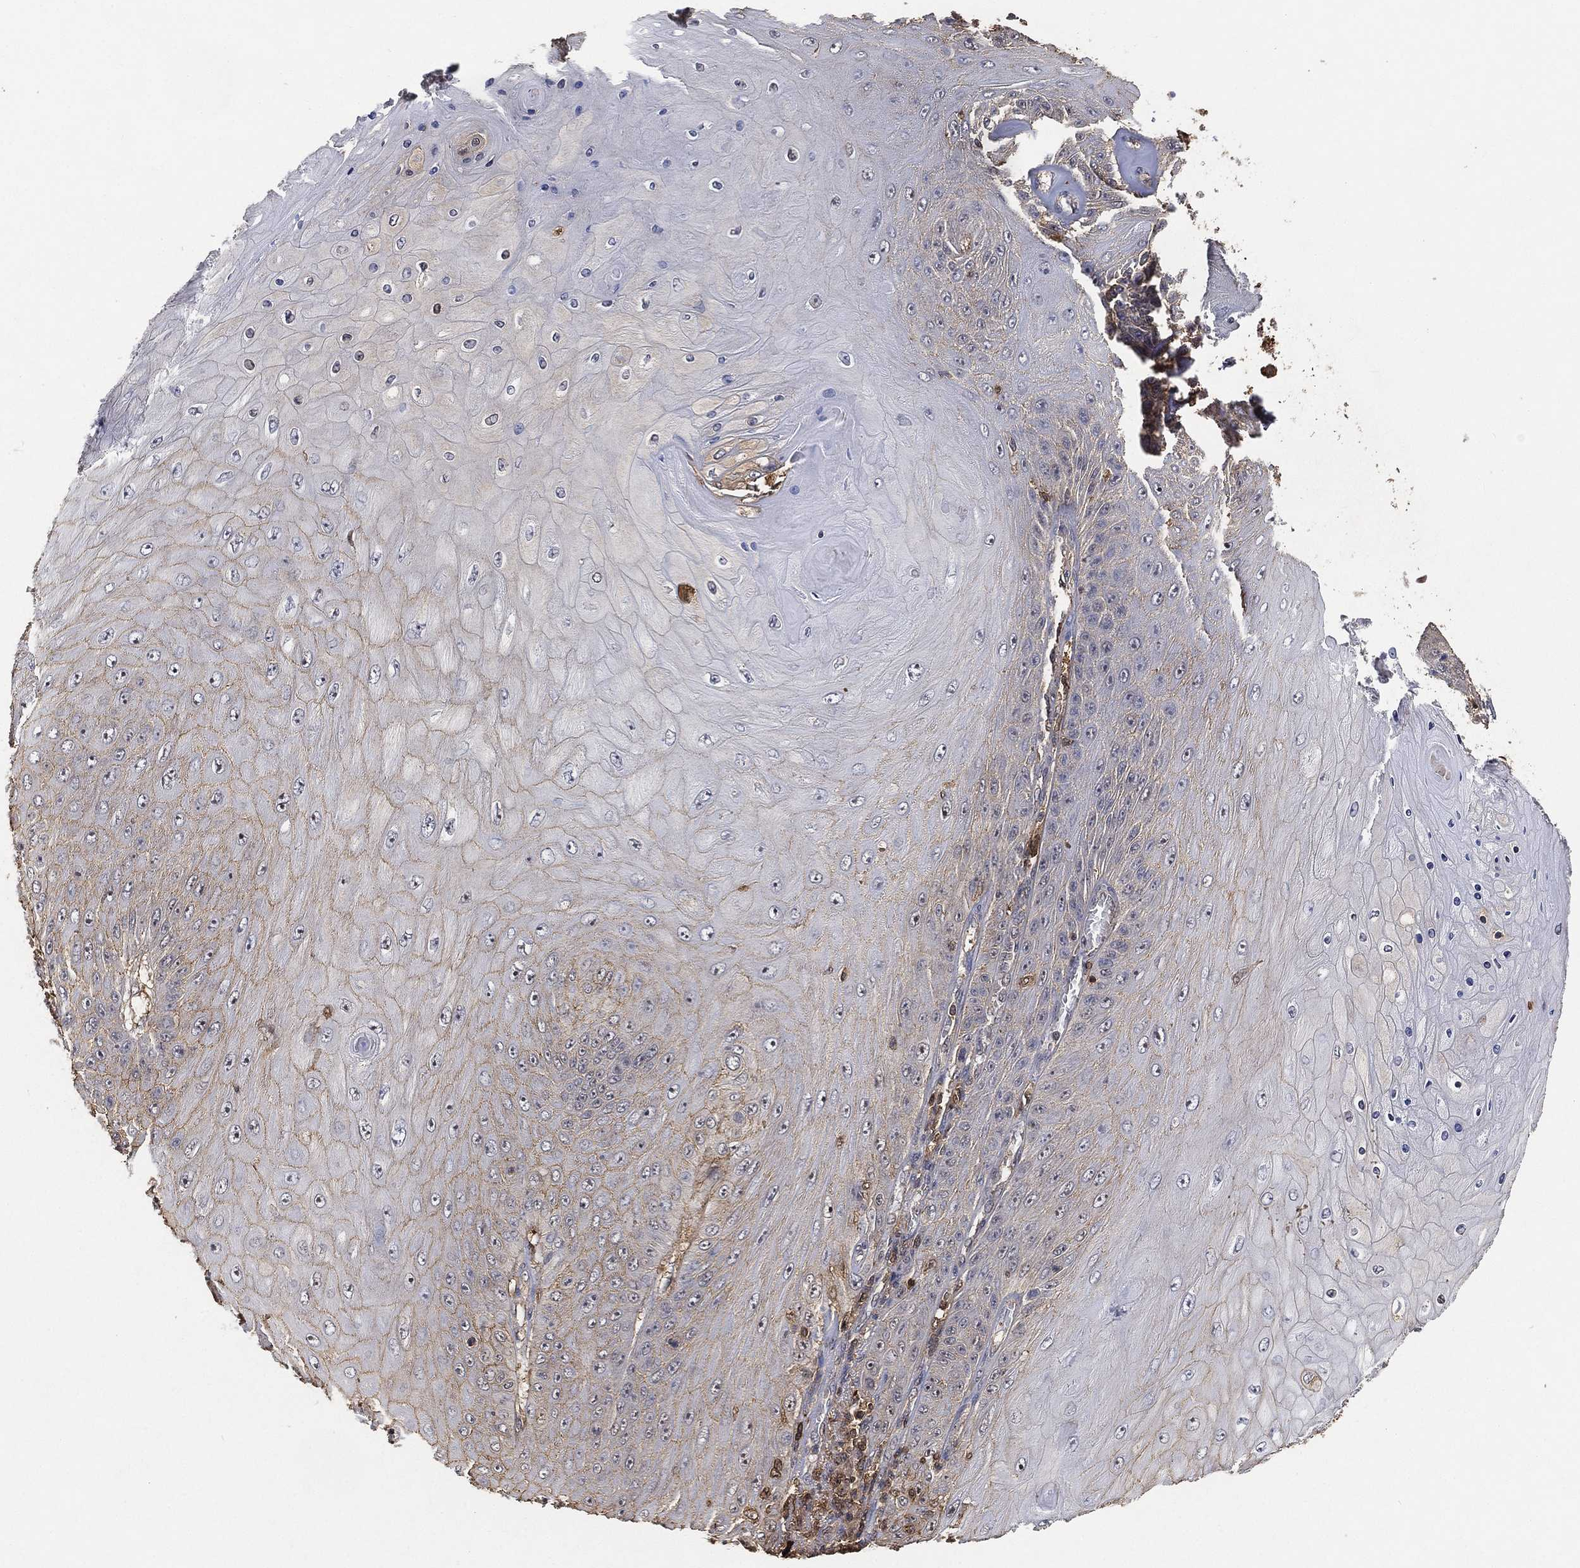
{"staining": {"intensity": "negative", "quantity": "none", "location": "none"}, "tissue": "skin cancer", "cell_type": "Tumor cells", "image_type": "cancer", "snomed": [{"axis": "morphology", "description": "Squamous cell carcinoma, NOS"}, {"axis": "topography", "description": "Skin"}], "caption": "Tumor cells show no significant expression in skin cancer.", "gene": "CRYL1", "patient": {"sex": "male", "age": 62}}